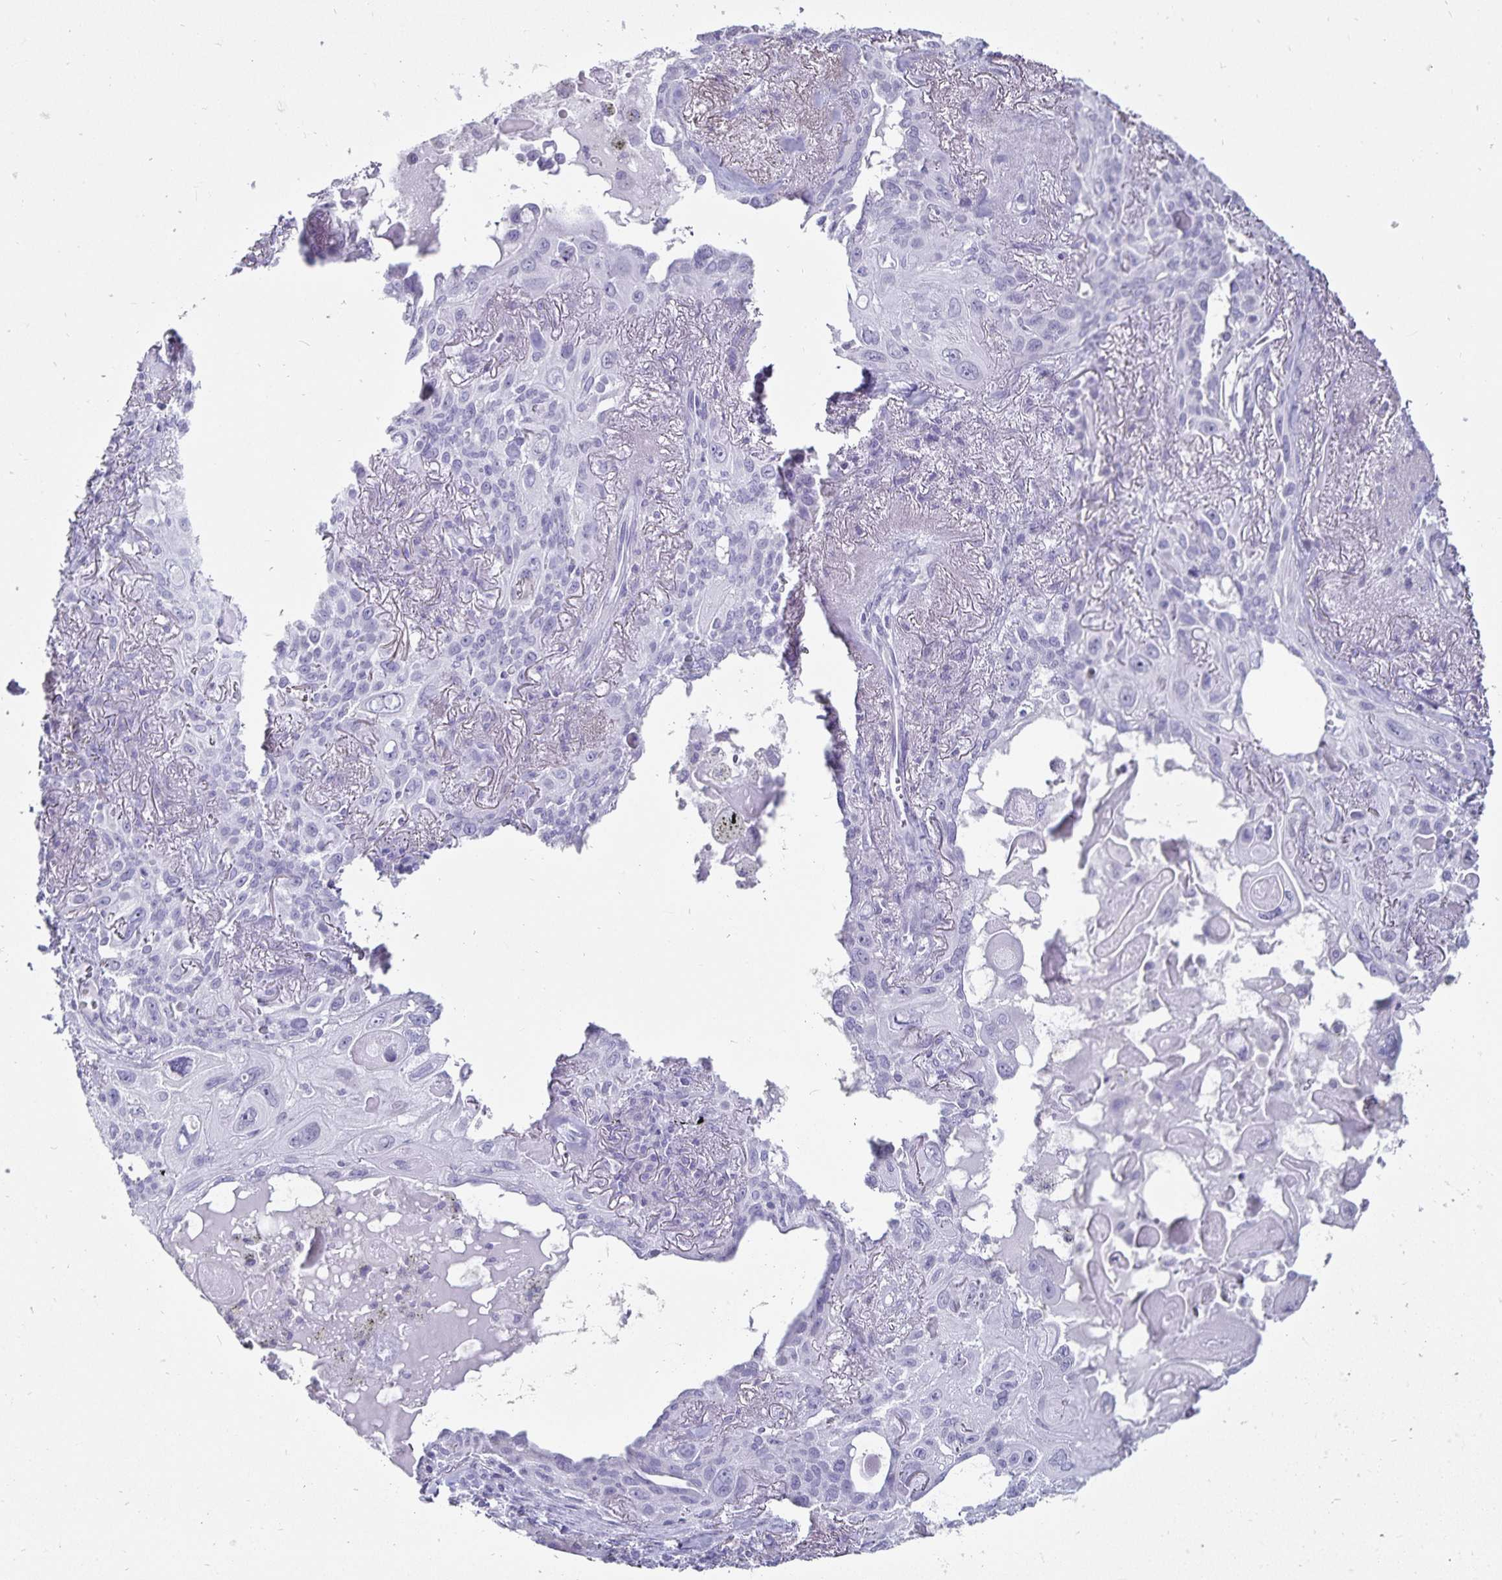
{"staining": {"intensity": "negative", "quantity": "none", "location": "none"}, "tissue": "lung cancer", "cell_type": "Tumor cells", "image_type": "cancer", "snomed": [{"axis": "morphology", "description": "Squamous cell carcinoma, NOS"}, {"axis": "topography", "description": "Lung"}], "caption": "IHC micrograph of human lung cancer stained for a protein (brown), which shows no staining in tumor cells.", "gene": "DEFA6", "patient": {"sex": "male", "age": 79}}